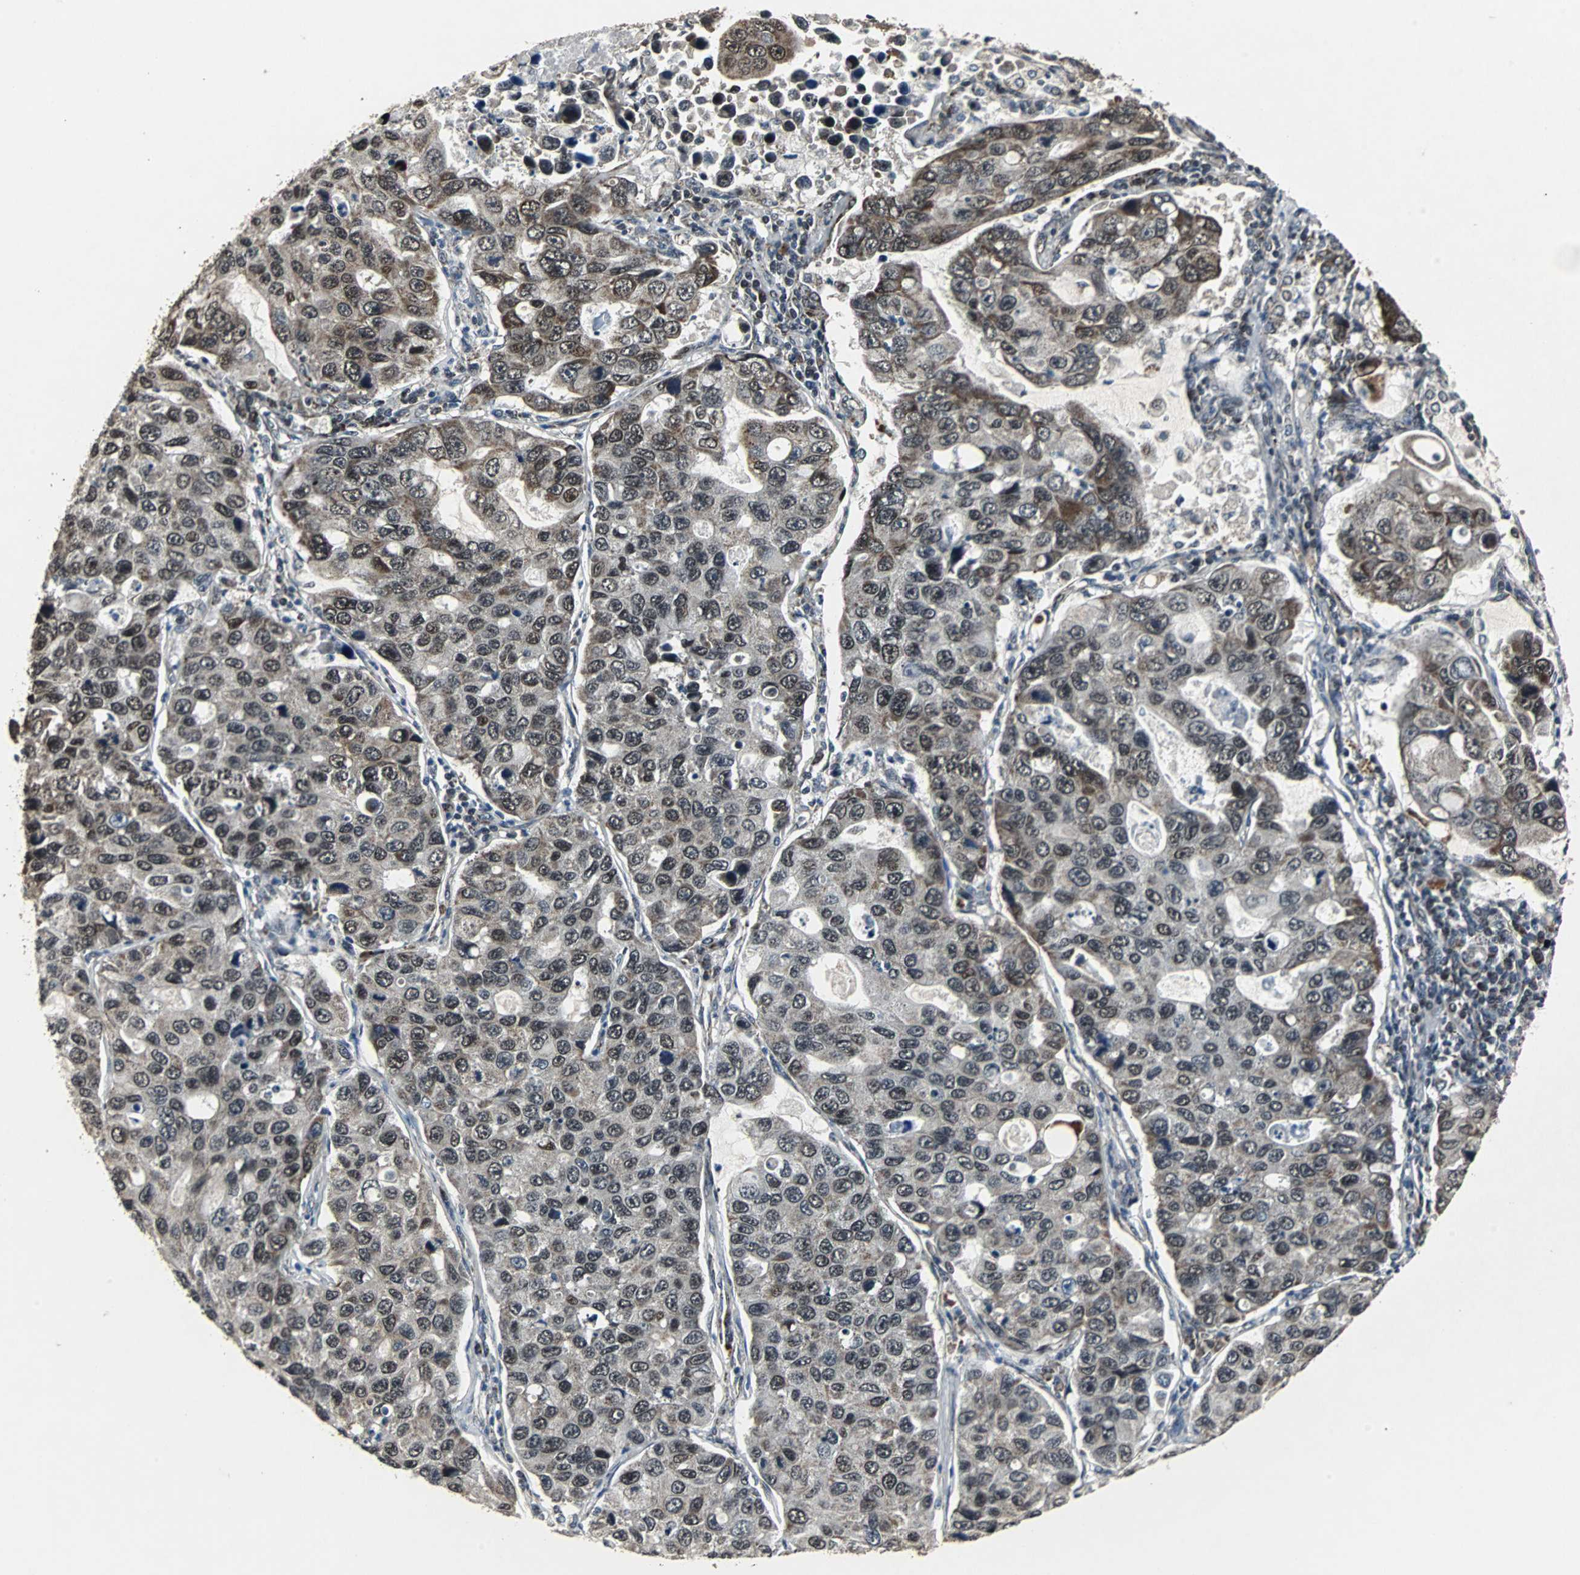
{"staining": {"intensity": "strong", "quantity": "25%-75%", "location": "cytoplasmic/membranous"}, "tissue": "lung cancer", "cell_type": "Tumor cells", "image_type": "cancer", "snomed": [{"axis": "morphology", "description": "Adenocarcinoma, NOS"}, {"axis": "topography", "description": "Lung"}], "caption": "High-magnification brightfield microscopy of lung cancer stained with DAB (3,3'-diaminobenzidine) (brown) and counterstained with hematoxylin (blue). tumor cells exhibit strong cytoplasmic/membranous staining is seen in about25%-75% of cells. The protein of interest is stained brown, and the nuclei are stained in blue (DAB IHC with brightfield microscopy, high magnification).", "gene": "MRPL40", "patient": {"sex": "male", "age": 64}}